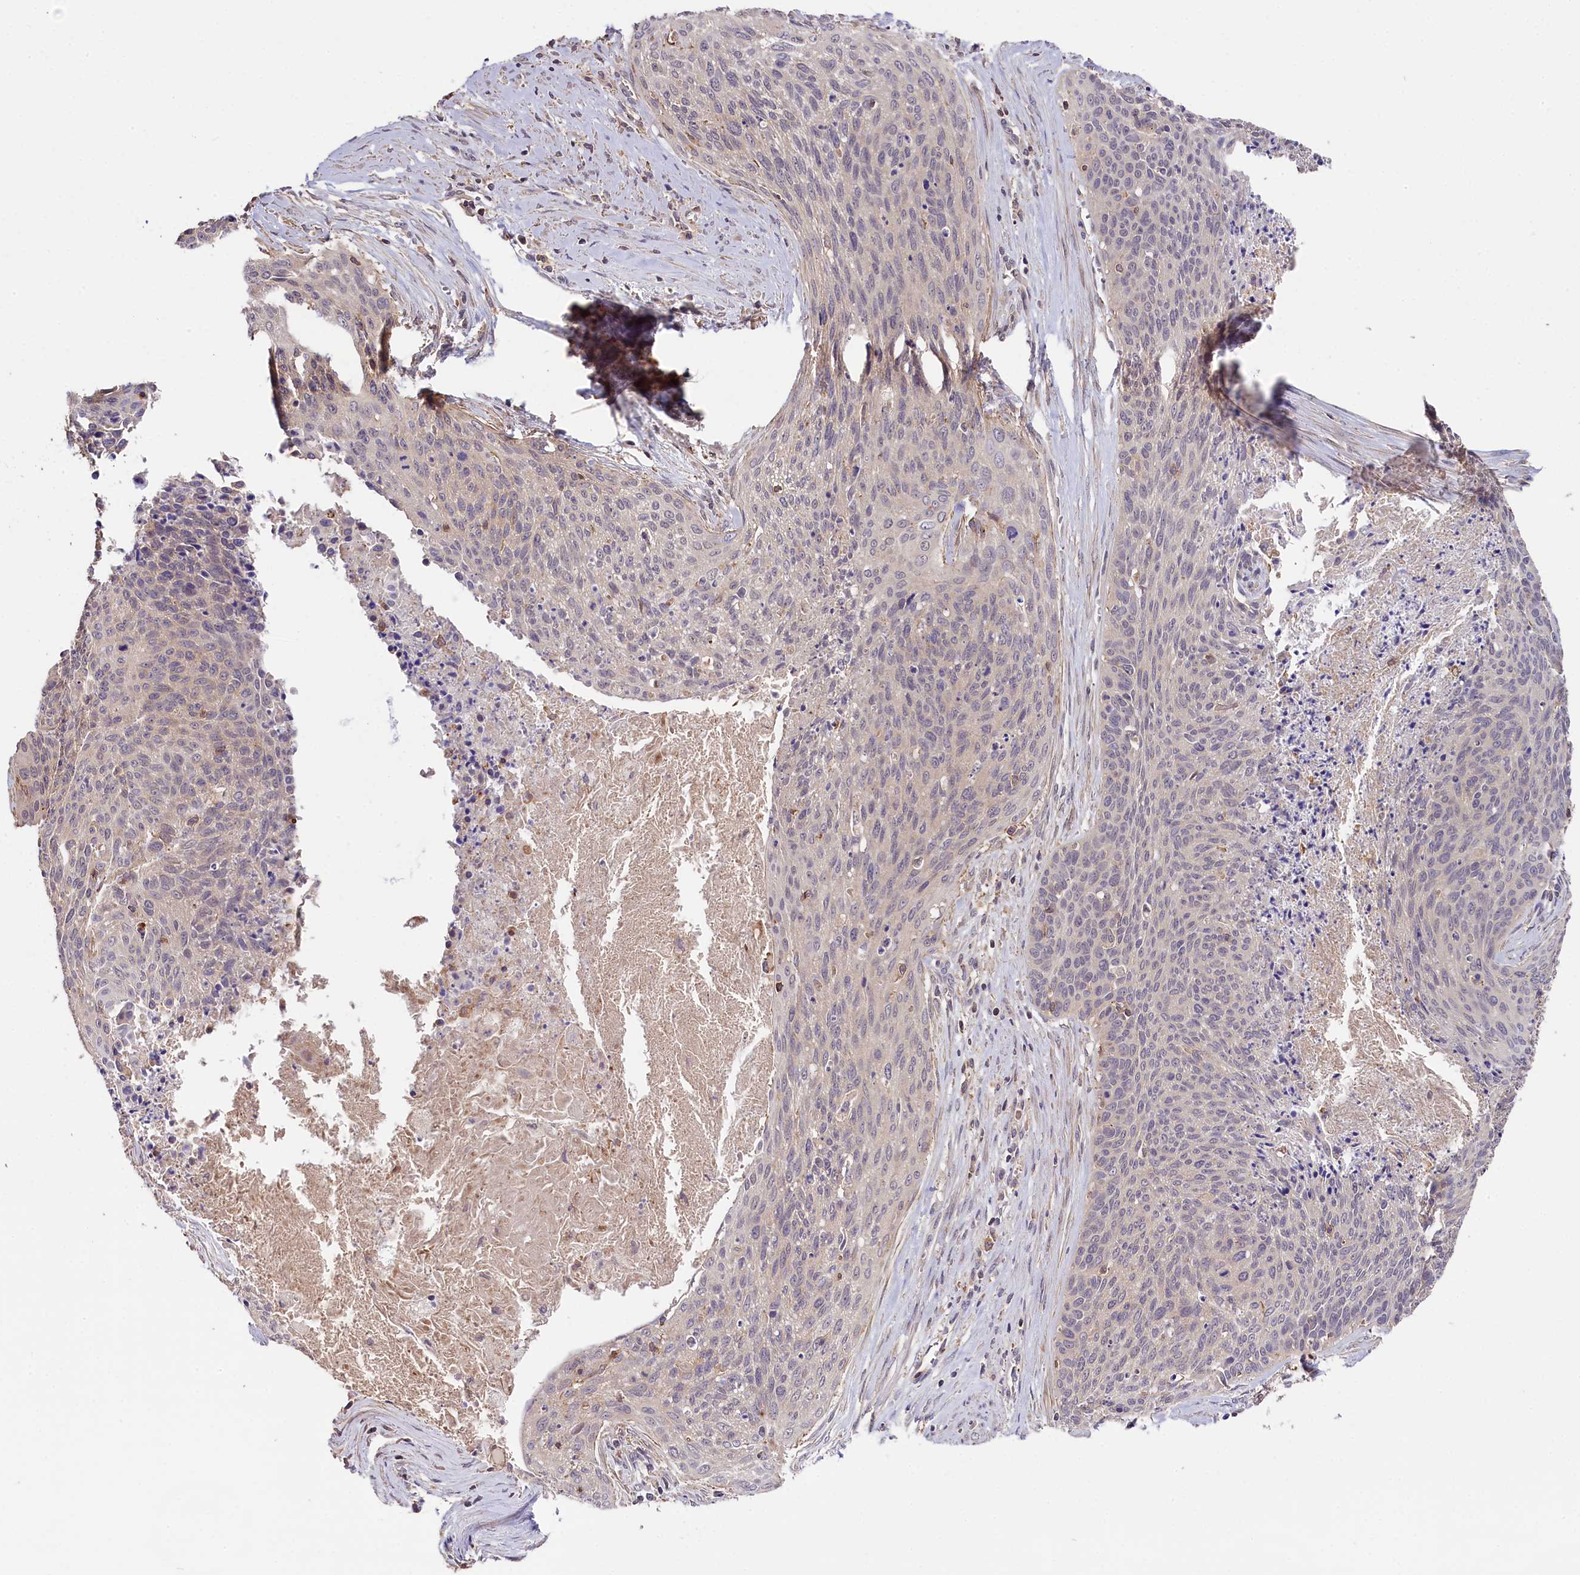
{"staining": {"intensity": "negative", "quantity": "none", "location": "none"}, "tissue": "cervical cancer", "cell_type": "Tumor cells", "image_type": "cancer", "snomed": [{"axis": "morphology", "description": "Squamous cell carcinoma, NOS"}, {"axis": "topography", "description": "Cervix"}], "caption": "Human cervical cancer stained for a protein using immunohistochemistry reveals no expression in tumor cells.", "gene": "SKIDA1", "patient": {"sex": "female", "age": 55}}